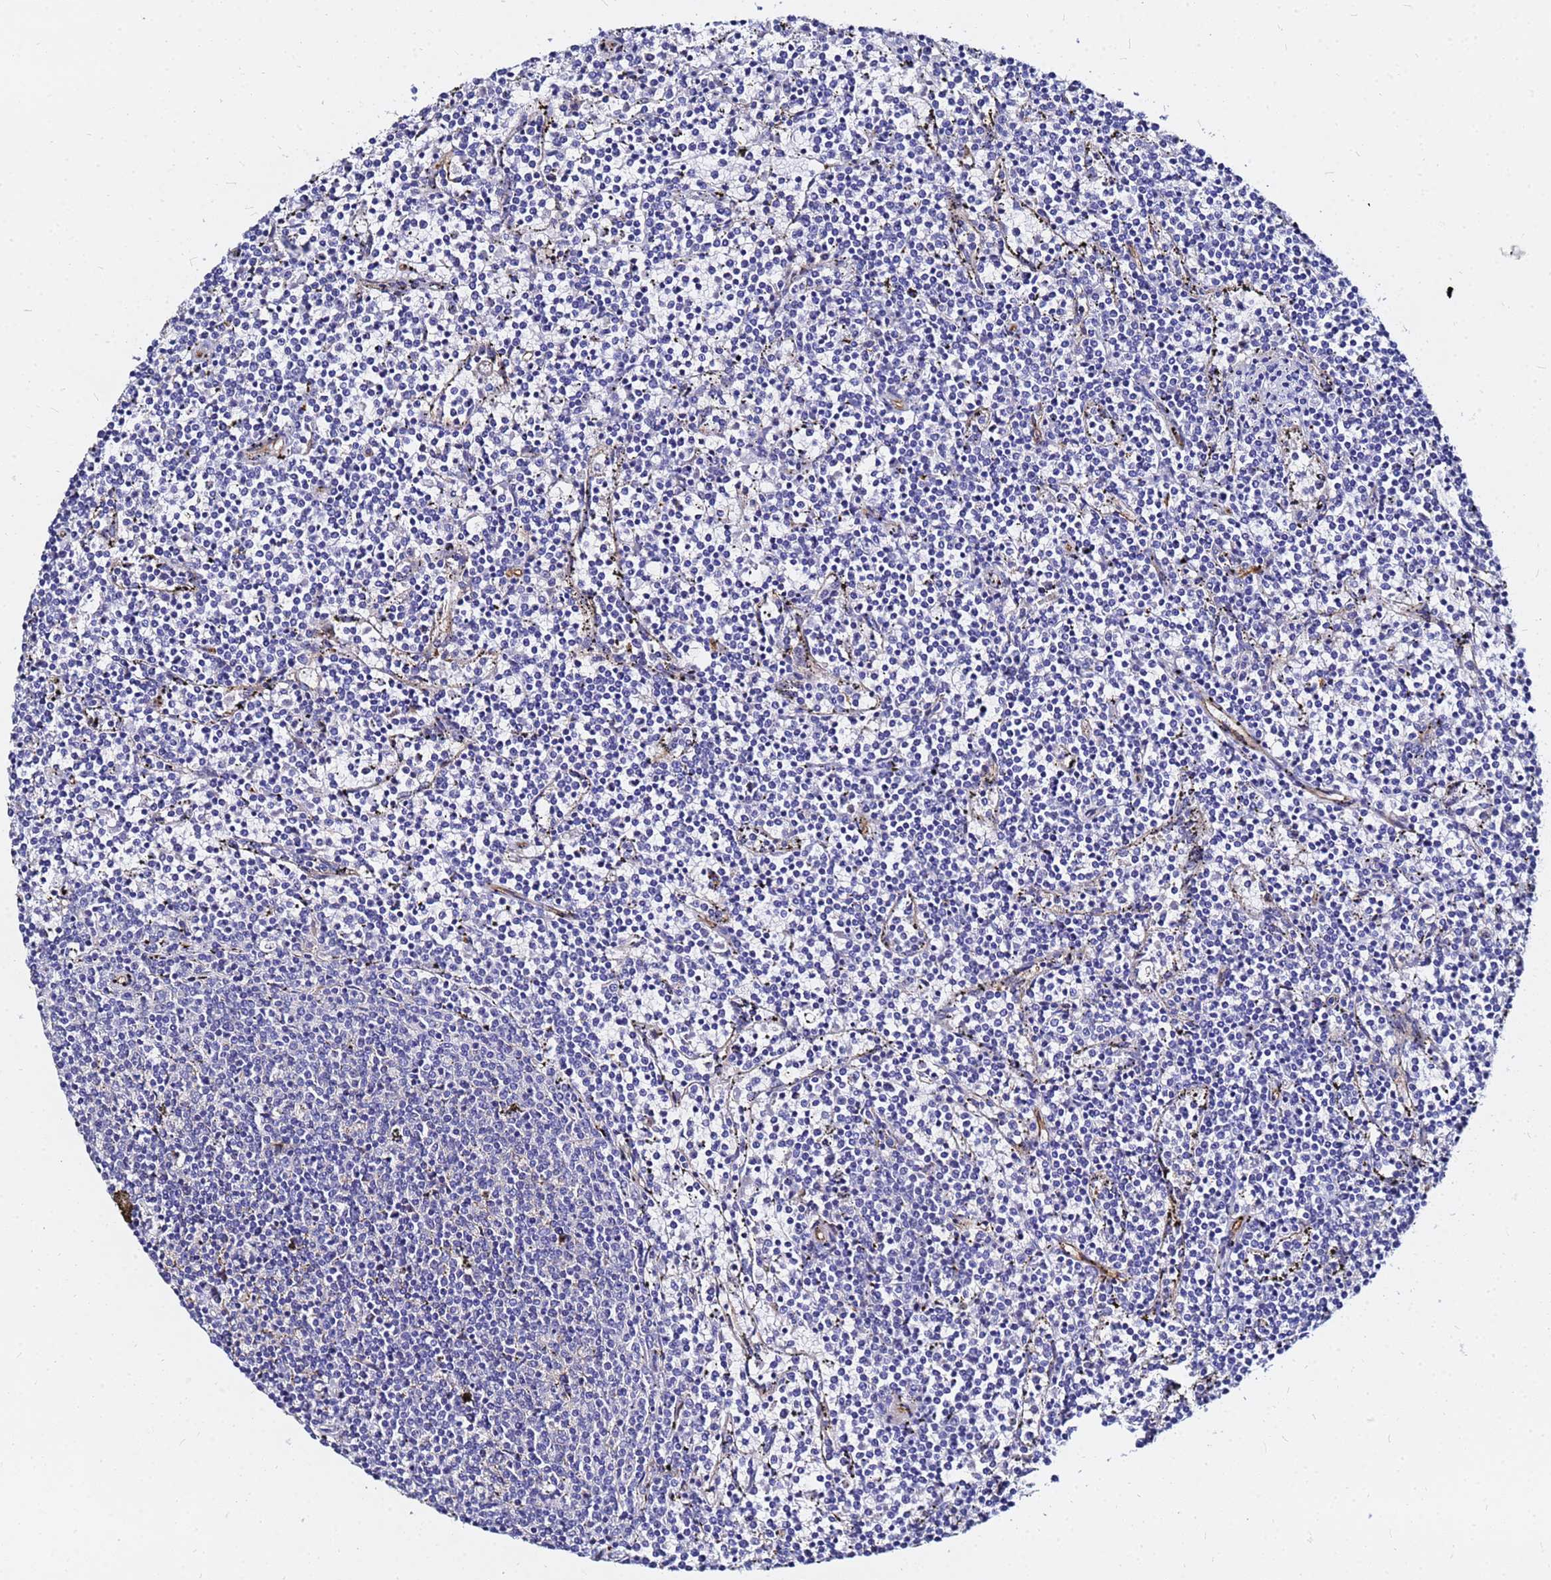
{"staining": {"intensity": "negative", "quantity": "none", "location": "none"}, "tissue": "lymphoma", "cell_type": "Tumor cells", "image_type": "cancer", "snomed": [{"axis": "morphology", "description": "Malignant lymphoma, non-Hodgkin's type, Low grade"}, {"axis": "topography", "description": "Spleen"}], "caption": "This is an immunohistochemistry micrograph of malignant lymphoma, non-Hodgkin's type (low-grade). There is no staining in tumor cells.", "gene": "TUBA8", "patient": {"sex": "female", "age": 50}}